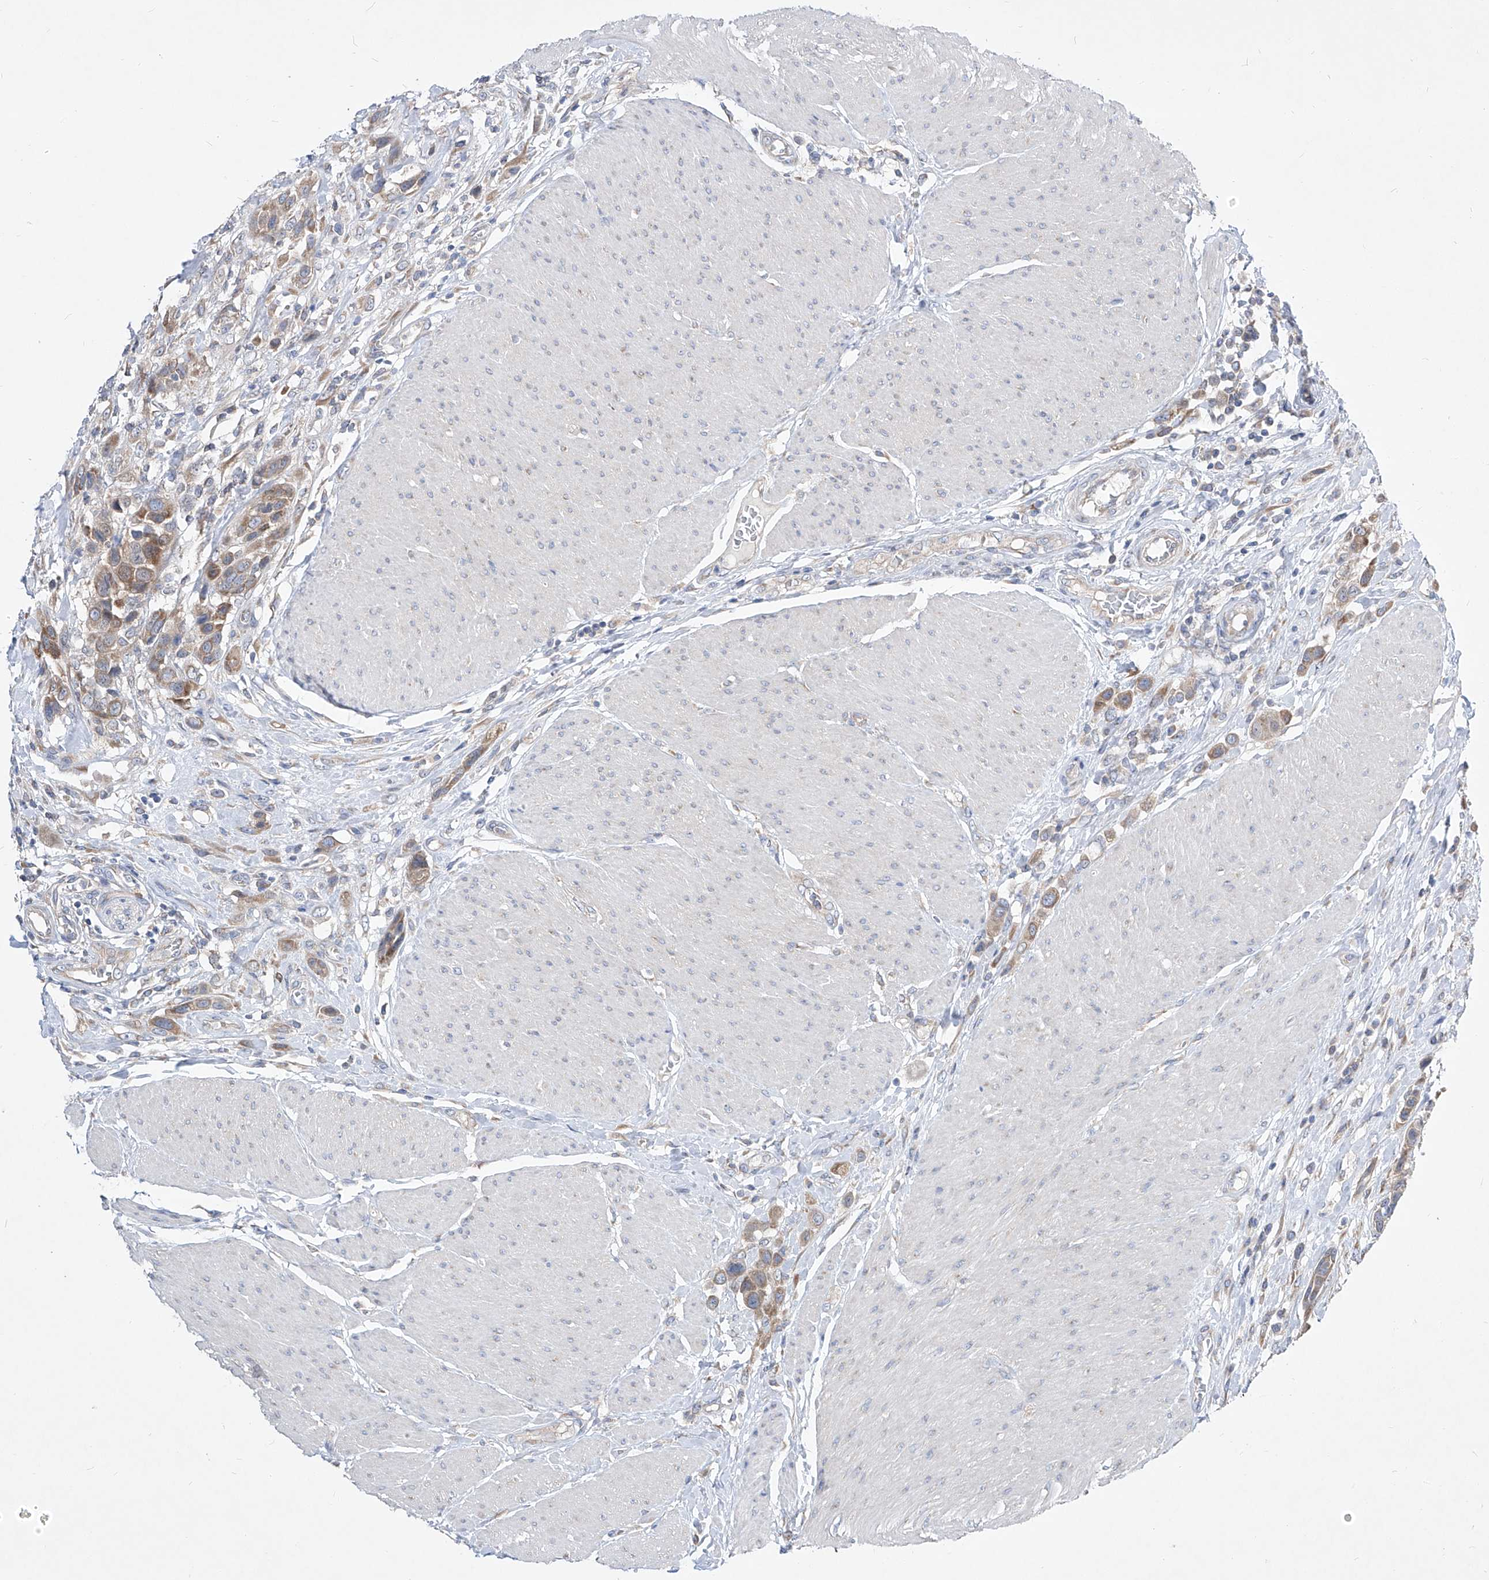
{"staining": {"intensity": "moderate", "quantity": "<25%", "location": "cytoplasmic/membranous"}, "tissue": "urothelial cancer", "cell_type": "Tumor cells", "image_type": "cancer", "snomed": [{"axis": "morphology", "description": "Urothelial carcinoma, High grade"}, {"axis": "topography", "description": "Urinary bladder"}], "caption": "Immunohistochemistry (IHC) image of human urothelial carcinoma (high-grade) stained for a protein (brown), which reveals low levels of moderate cytoplasmic/membranous expression in approximately <25% of tumor cells.", "gene": "UFL1", "patient": {"sex": "male", "age": 50}}